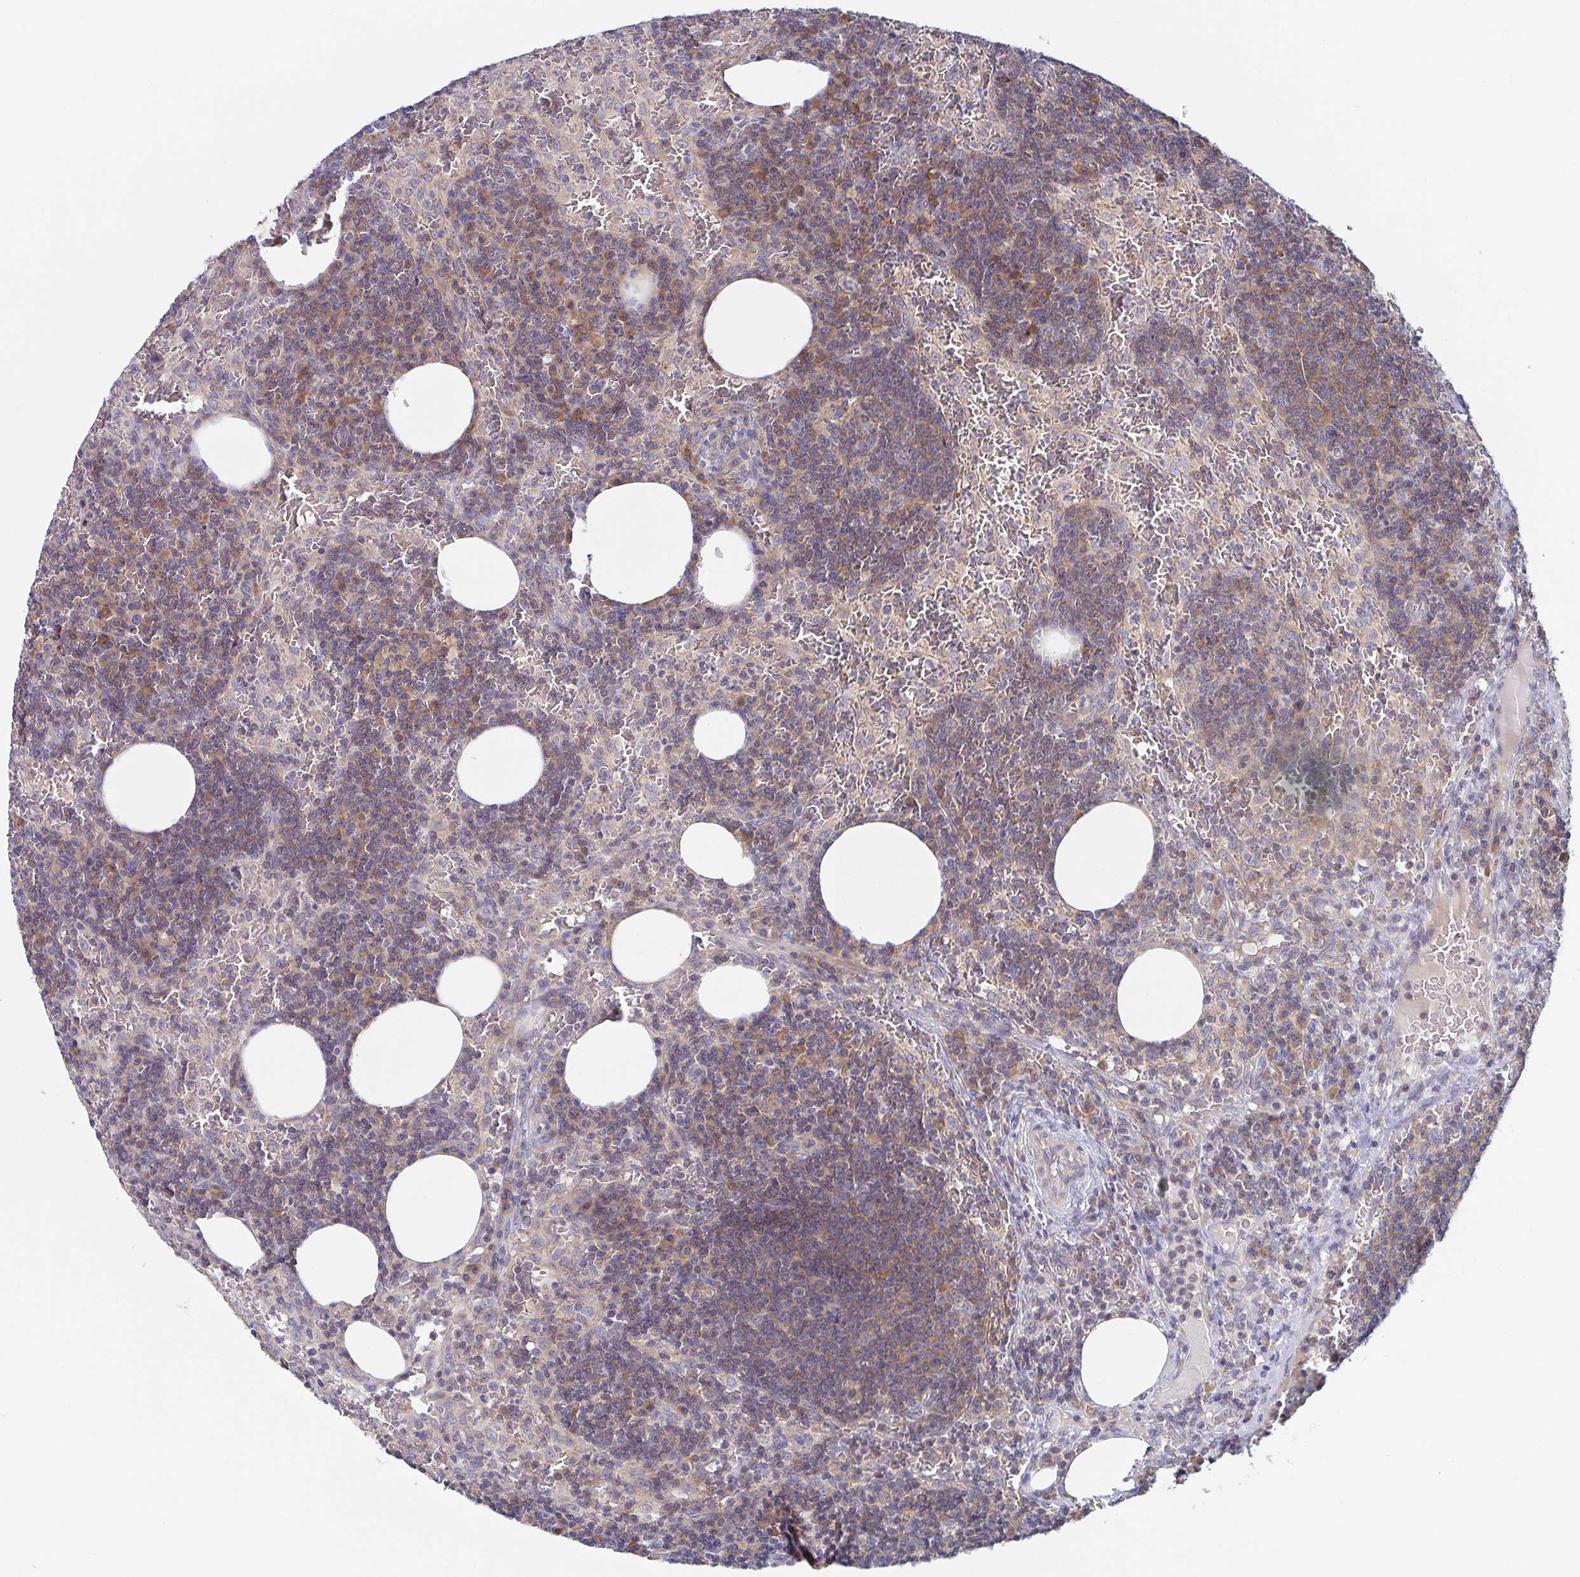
{"staining": {"intensity": "negative", "quantity": "none", "location": "none"}, "tissue": "lymph node", "cell_type": "Germinal center cells", "image_type": "normal", "snomed": [{"axis": "morphology", "description": "Normal tissue, NOS"}, {"axis": "topography", "description": "Lymph node"}], "caption": "The micrograph exhibits no significant expression in germinal center cells of lymph node.", "gene": "TUFT1", "patient": {"sex": "male", "age": 67}}